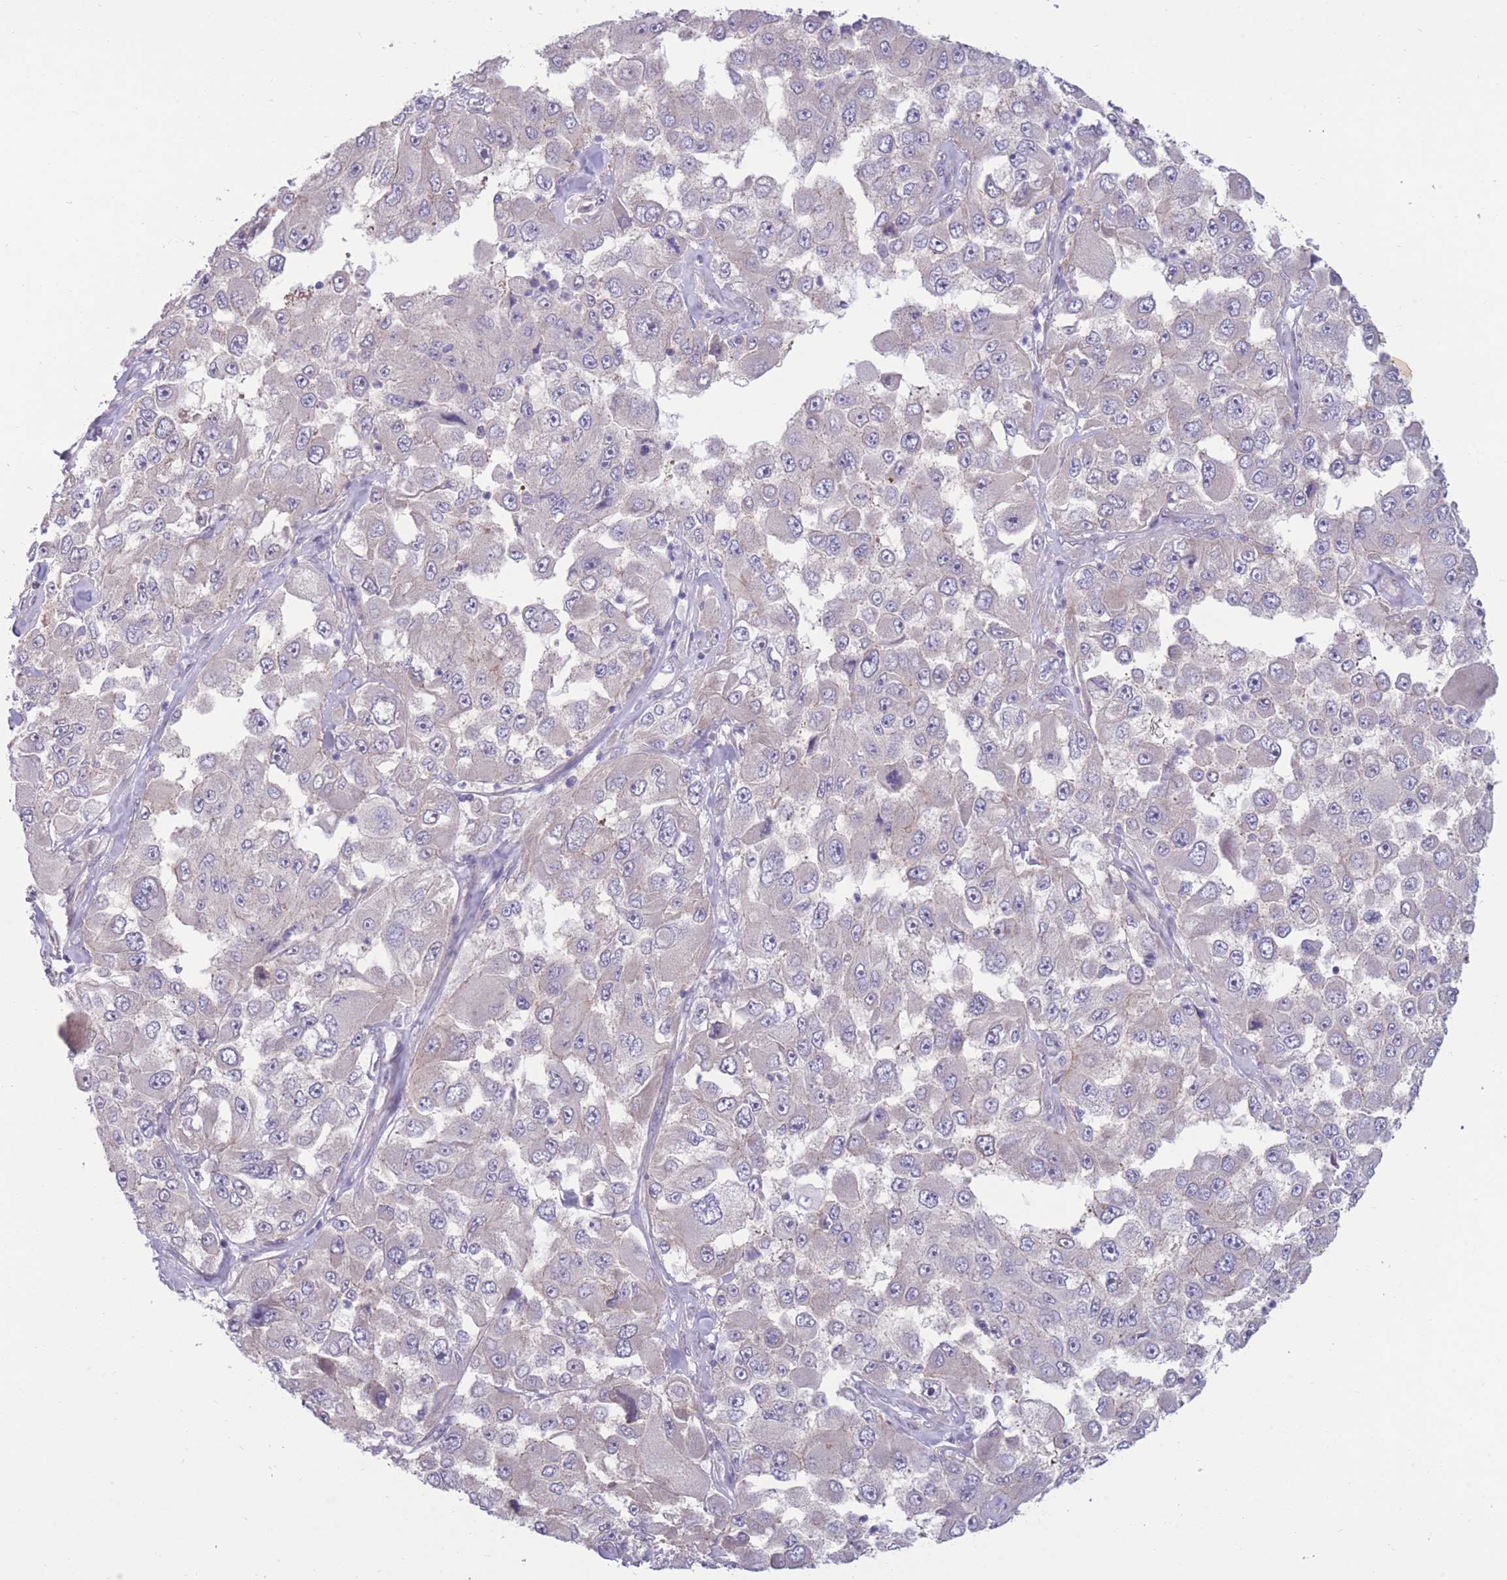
{"staining": {"intensity": "negative", "quantity": "none", "location": "none"}, "tissue": "melanoma", "cell_type": "Tumor cells", "image_type": "cancer", "snomed": [{"axis": "morphology", "description": "Malignant melanoma, Metastatic site"}, {"axis": "topography", "description": "Lymph node"}], "caption": "A histopathology image of malignant melanoma (metastatic site) stained for a protein exhibits no brown staining in tumor cells. (DAB (3,3'-diaminobenzidine) IHC with hematoxylin counter stain).", "gene": "RIC8A", "patient": {"sex": "male", "age": 62}}